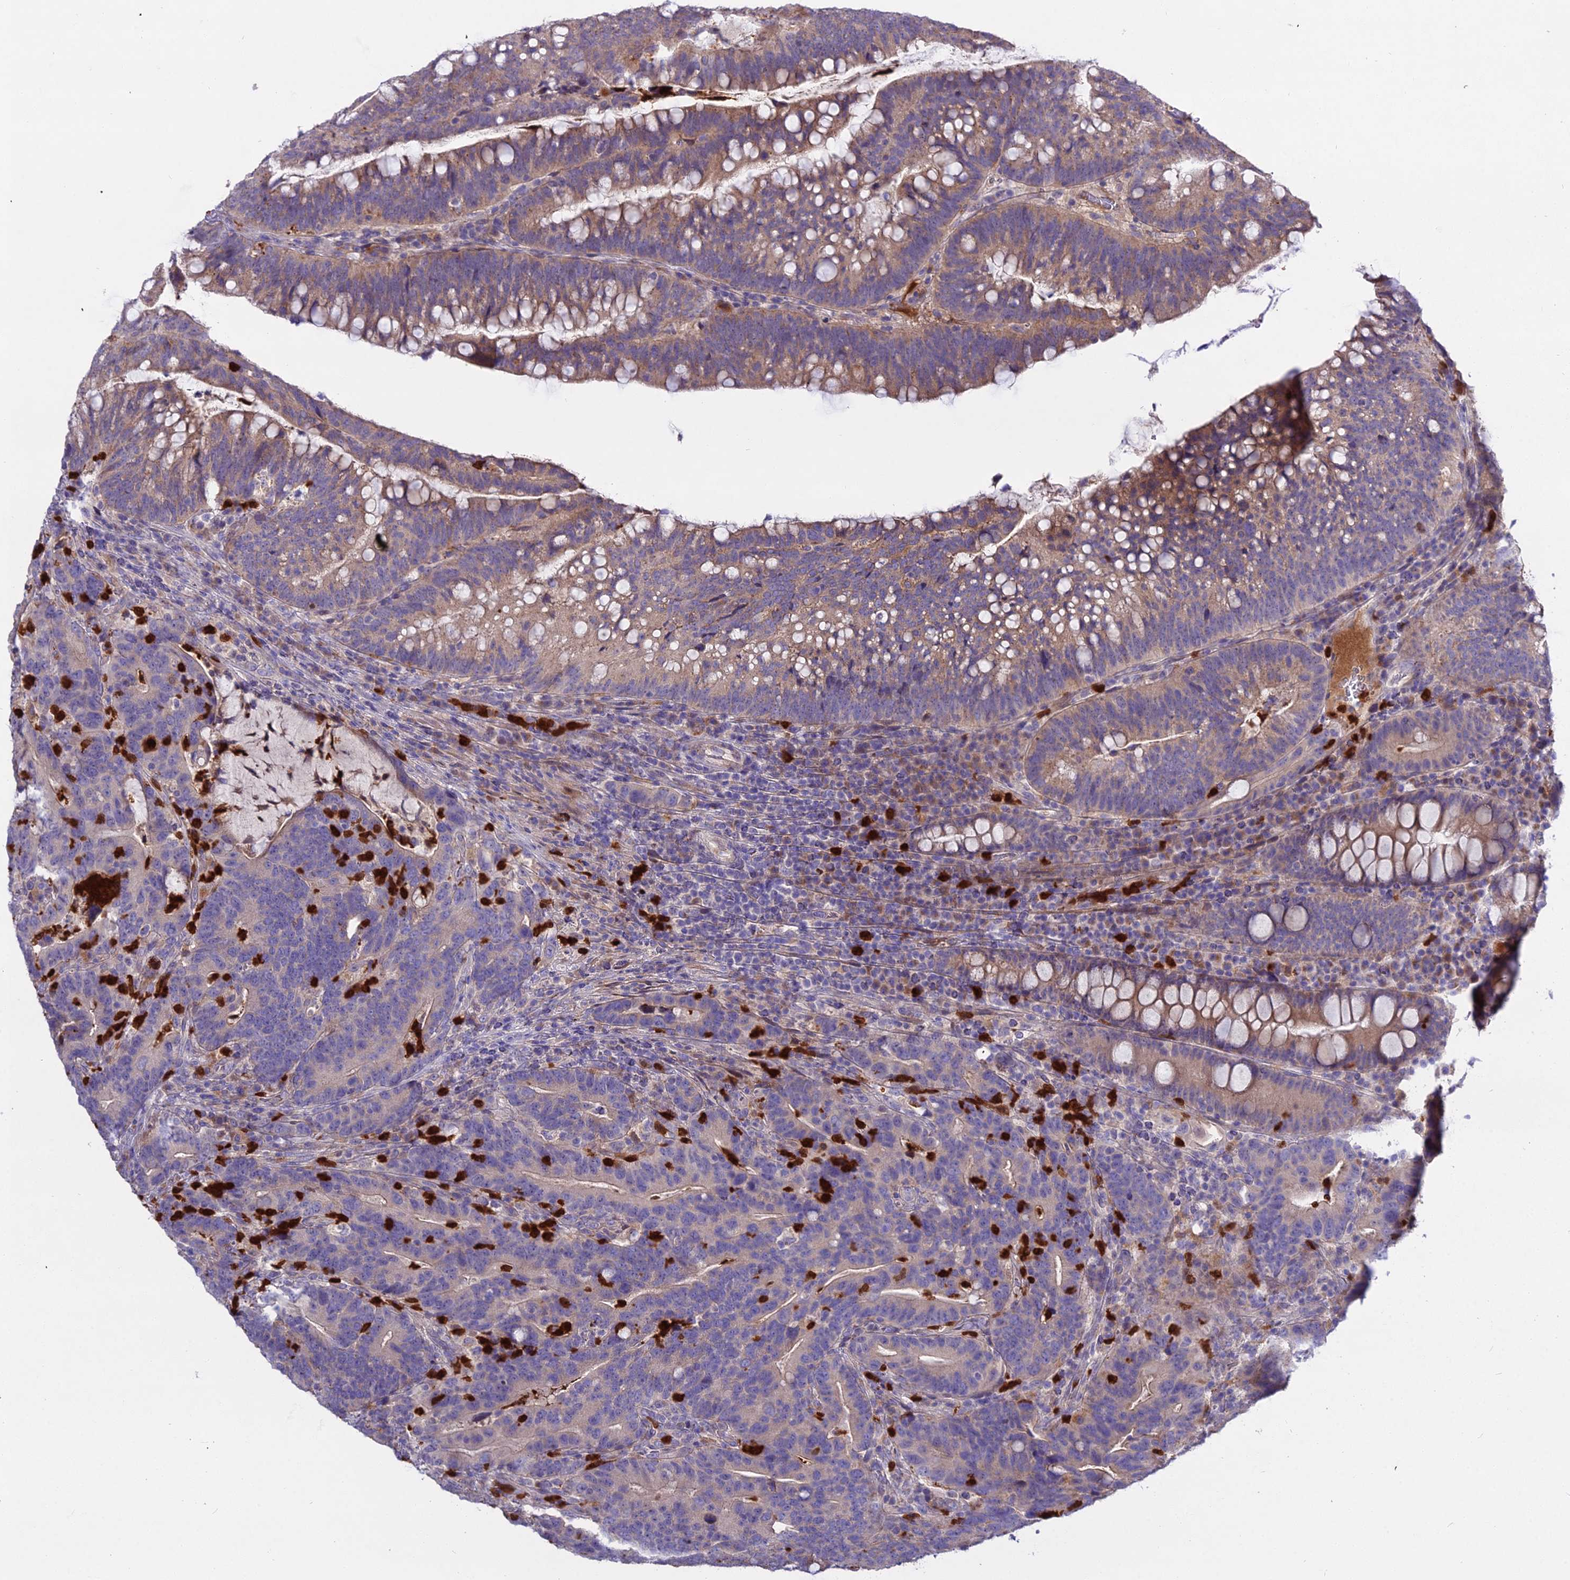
{"staining": {"intensity": "weak", "quantity": "<25%", "location": "cytoplasmic/membranous"}, "tissue": "colorectal cancer", "cell_type": "Tumor cells", "image_type": "cancer", "snomed": [{"axis": "morphology", "description": "Adenocarcinoma, NOS"}, {"axis": "topography", "description": "Colon"}], "caption": "An image of adenocarcinoma (colorectal) stained for a protein exhibits no brown staining in tumor cells.", "gene": "EID2", "patient": {"sex": "female", "age": 66}}